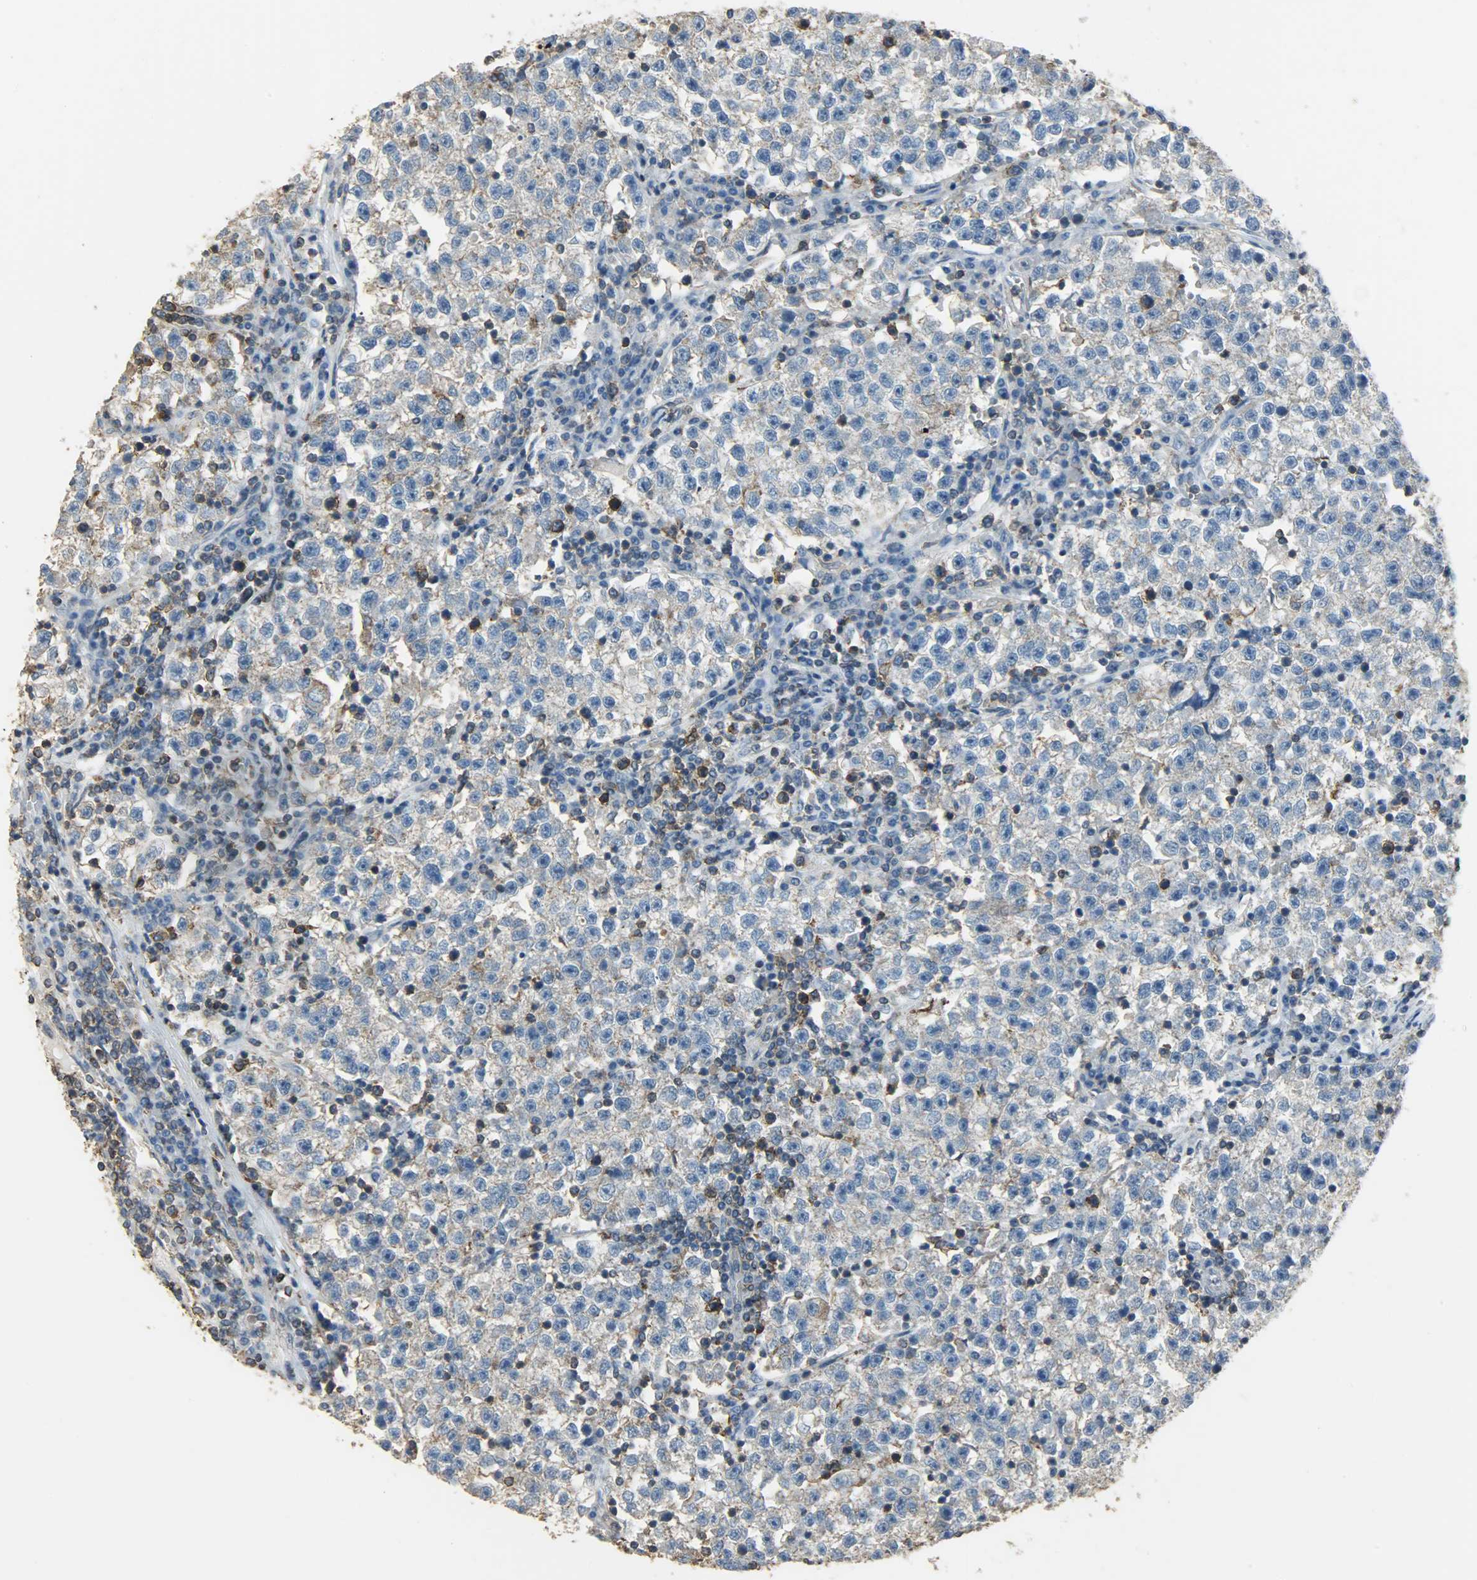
{"staining": {"intensity": "weak", "quantity": ">75%", "location": "cytoplasmic/membranous"}, "tissue": "testis cancer", "cell_type": "Tumor cells", "image_type": "cancer", "snomed": [{"axis": "morphology", "description": "Seminoma, NOS"}, {"axis": "topography", "description": "Testis"}], "caption": "Weak cytoplasmic/membranous positivity for a protein is identified in approximately >75% of tumor cells of testis cancer (seminoma) using immunohistochemistry.", "gene": "DNAJA4", "patient": {"sex": "male", "age": 22}}